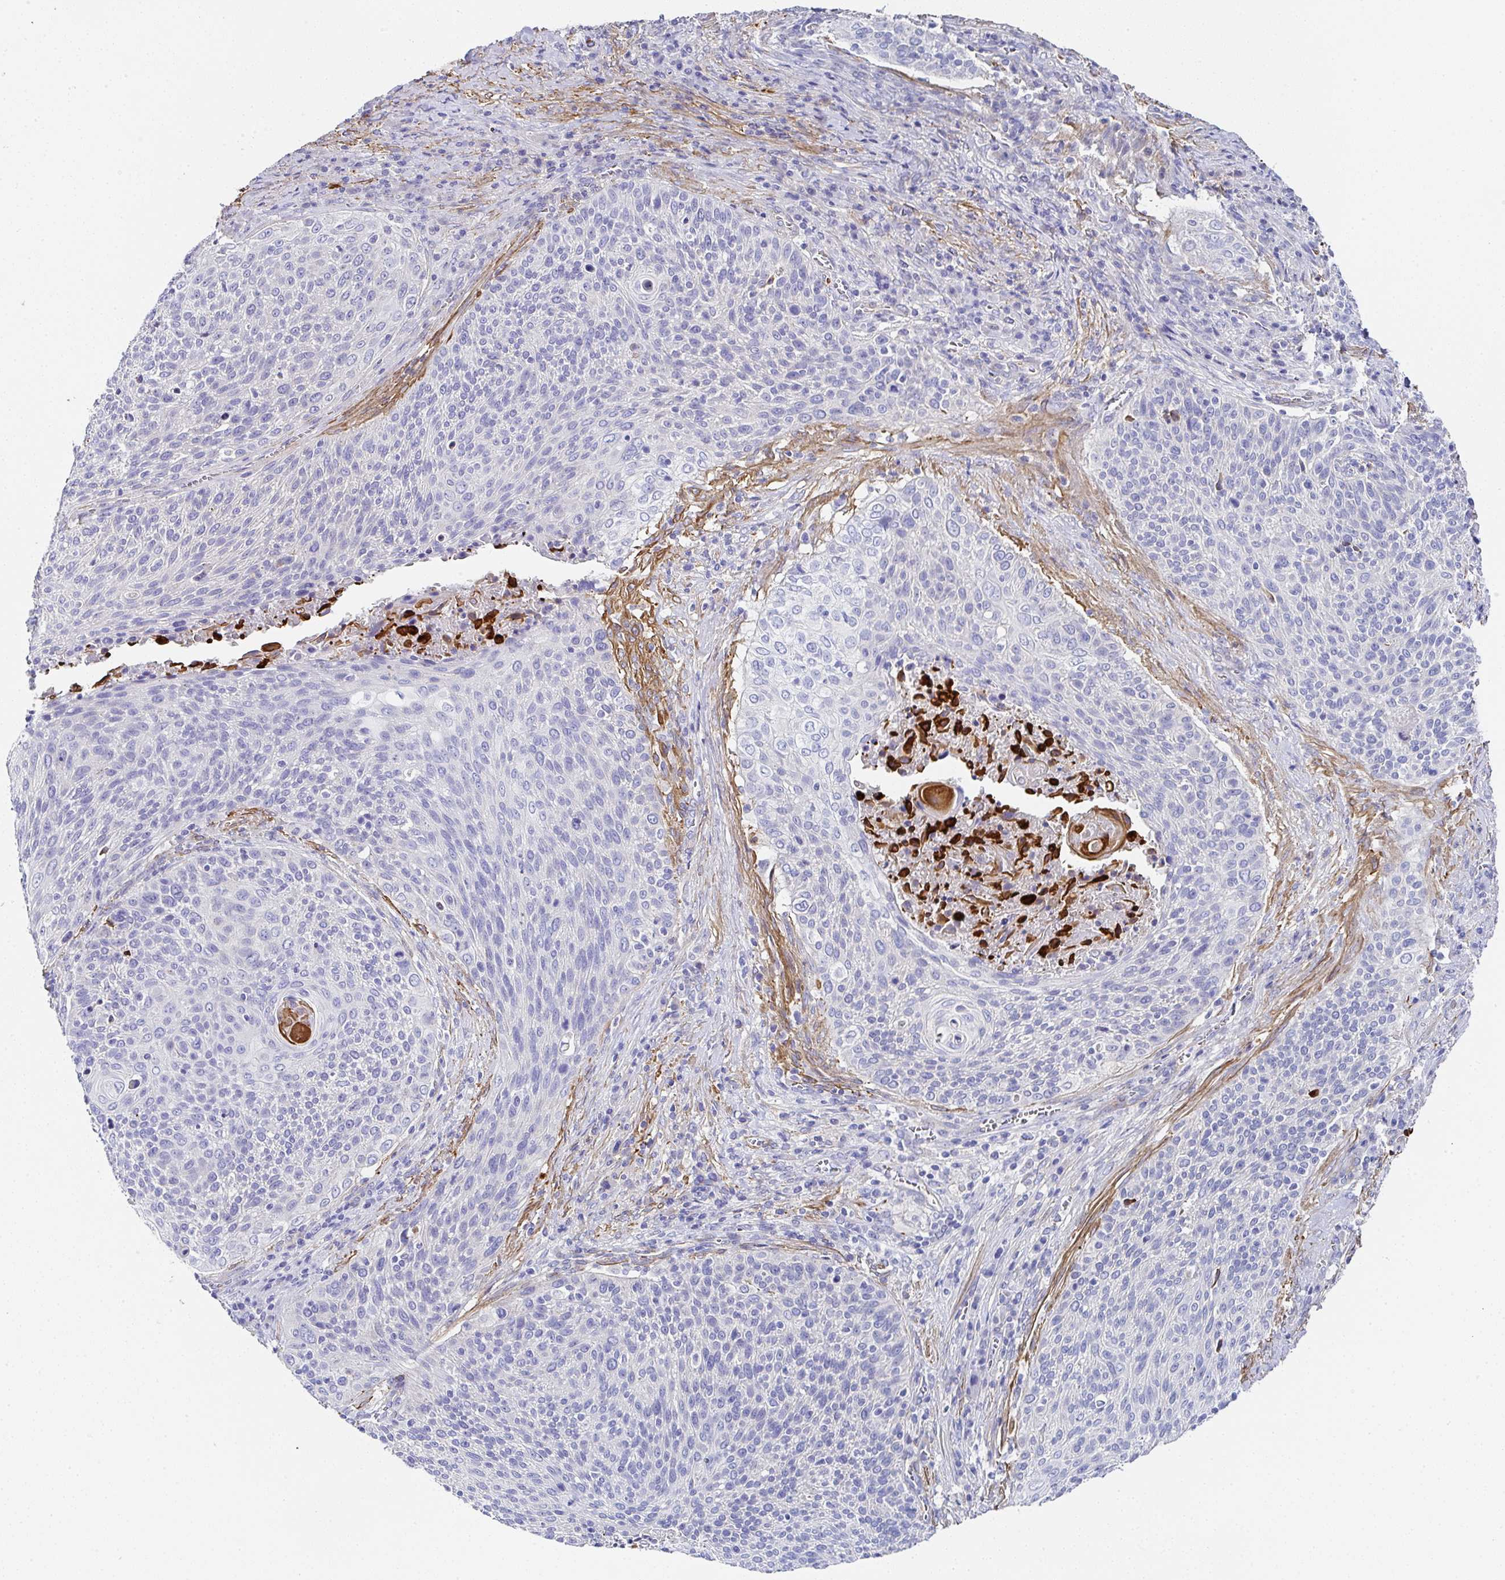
{"staining": {"intensity": "negative", "quantity": "none", "location": "none"}, "tissue": "cervical cancer", "cell_type": "Tumor cells", "image_type": "cancer", "snomed": [{"axis": "morphology", "description": "Squamous cell carcinoma, NOS"}, {"axis": "topography", "description": "Cervix"}], "caption": "This photomicrograph is of cervical cancer (squamous cell carcinoma) stained with IHC to label a protein in brown with the nuclei are counter-stained blue. There is no expression in tumor cells. (IHC, brightfield microscopy, high magnification).", "gene": "PPFIA4", "patient": {"sex": "female", "age": 31}}